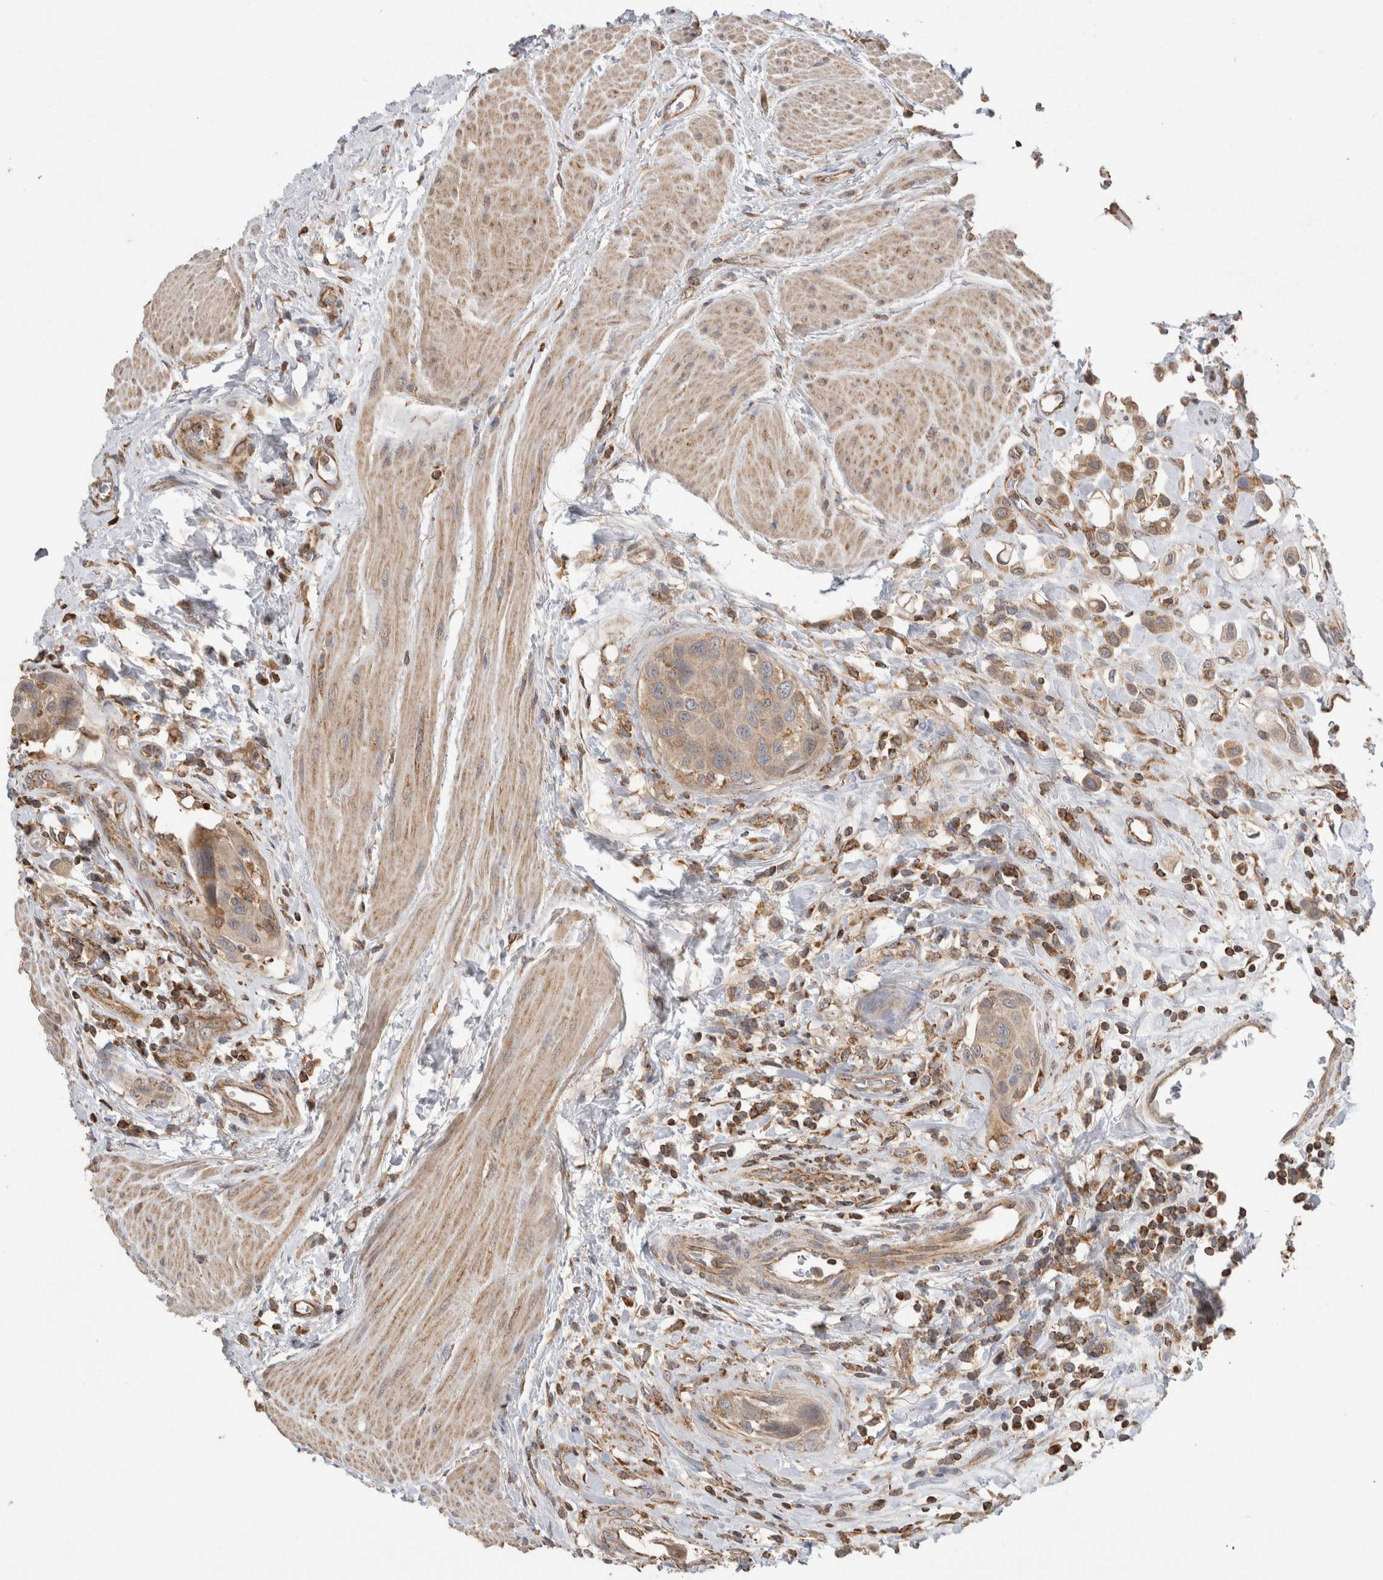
{"staining": {"intensity": "moderate", "quantity": "25%-75%", "location": "cytoplasmic/membranous"}, "tissue": "urothelial cancer", "cell_type": "Tumor cells", "image_type": "cancer", "snomed": [{"axis": "morphology", "description": "Urothelial carcinoma, High grade"}, {"axis": "topography", "description": "Urinary bladder"}], "caption": "Urothelial carcinoma (high-grade) stained with DAB (3,3'-diaminobenzidine) IHC shows medium levels of moderate cytoplasmic/membranous positivity in about 25%-75% of tumor cells.", "gene": "IMMP2L", "patient": {"sex": "male", "age": 50}}